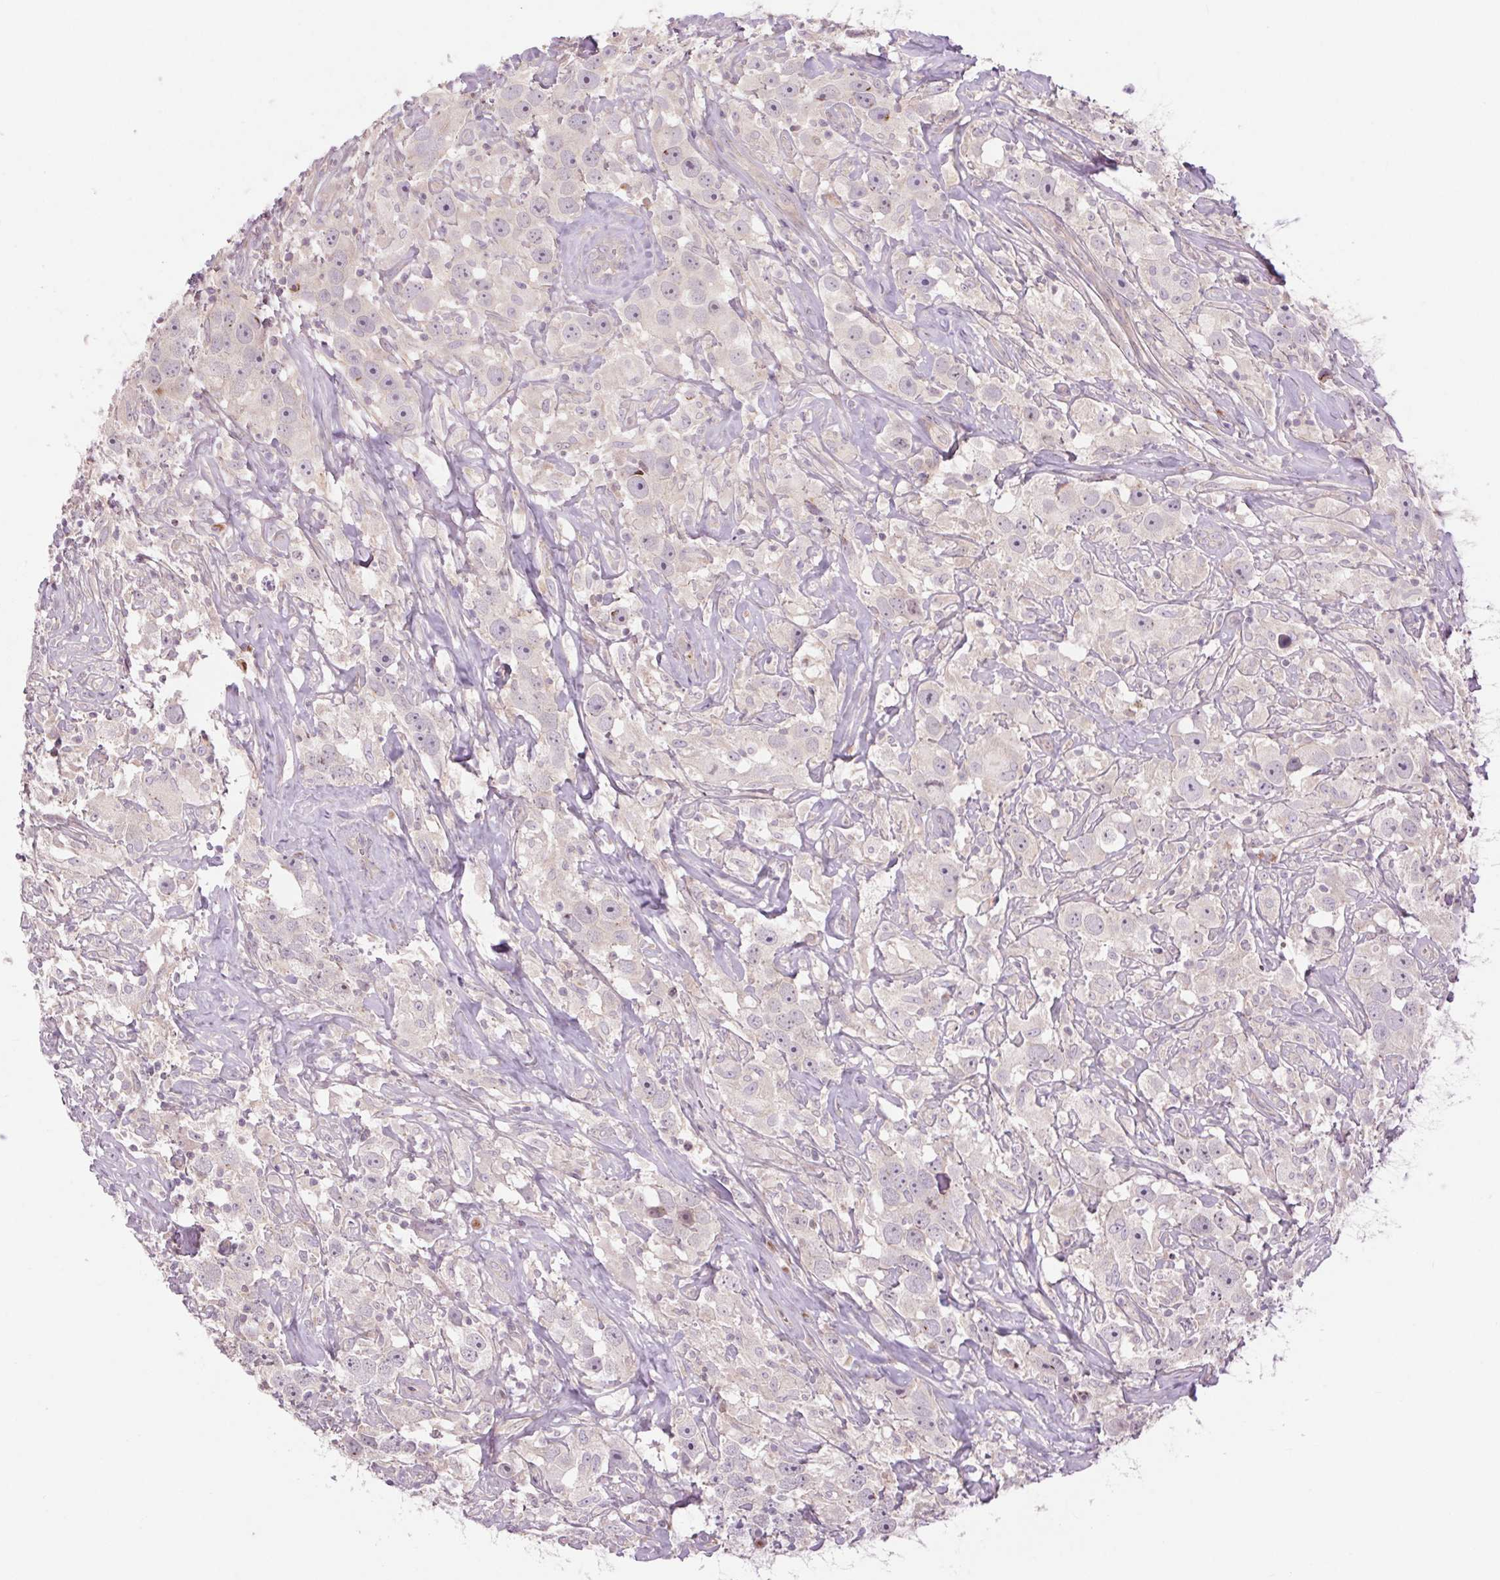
{"staining": {"intensity": "negative", "quantity": "none", "location": "none"}, "tissue": "testis cancer", "cell_type": "Tumor cells", "image_type": "cancer", "snomed": [{"axis": "morphology", "description": "Seminoma, NOS"}, {"axis": "topography", "description": "Testis"}], "caption": "Testis cancer stained for a protein using IHC displays no staining tumor cells.", "gene": "CTNNA3", "patient": {"sex": "male", "age": 49}}